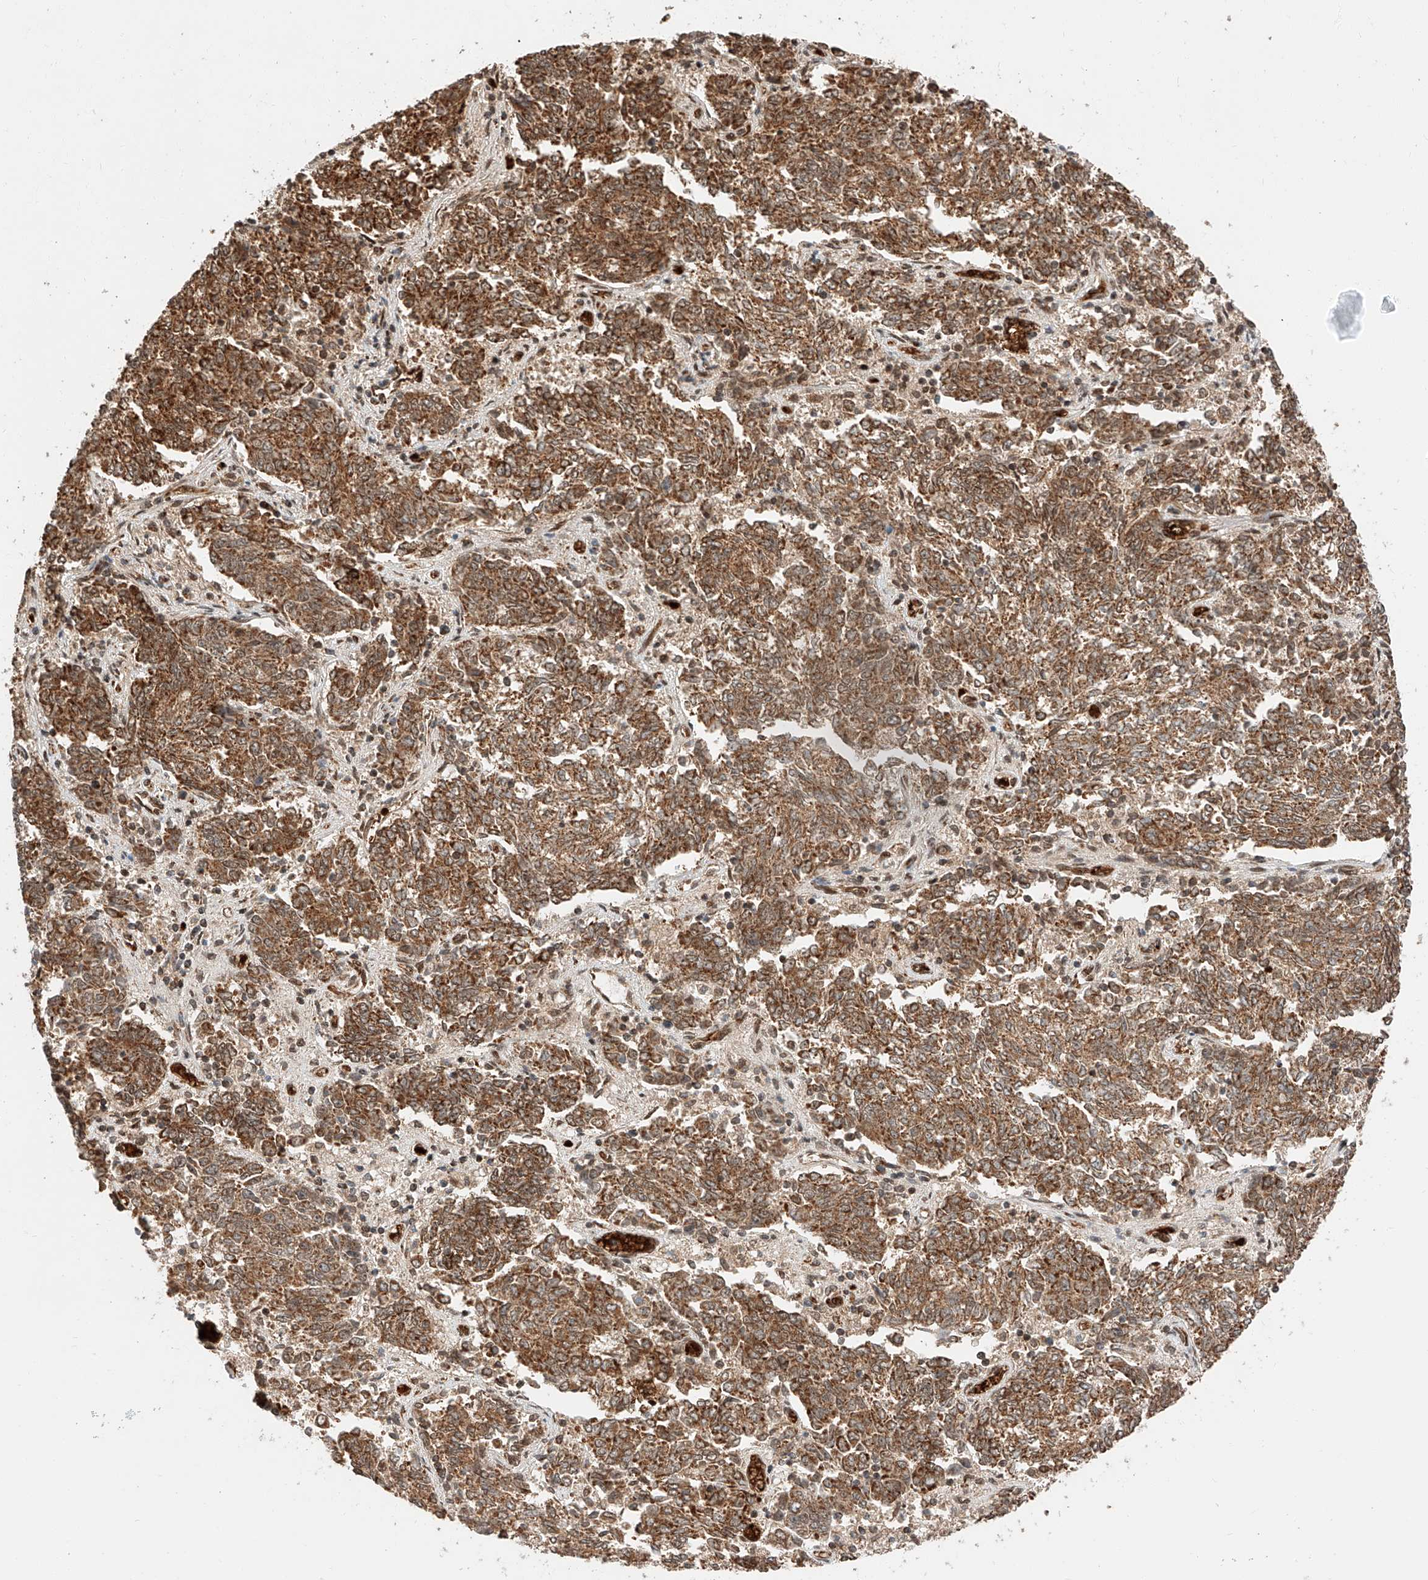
{"staining": {"intensity": "moderate", "quantity": ">75%", "location": "cytoplasmic/membranous"}, "tissue": "endometrial cancer", "cell_type": "Tumor cells", "image_type": "cancer", "snomed": [{"axis": "morphology", "description": "Adenocarcinoma, NOS"}, {"axis": "topography", "description": "Endometrium"}], "caption": "IHC micrograph of endometrial adenocarcinoma stained for a protein (brown), which shows medium levels of moderate cytoplasmic/membranous expression in about >75% of tumor cells.", "gene": "THTPA", "patient": {"sex": "female", "age": 80}}